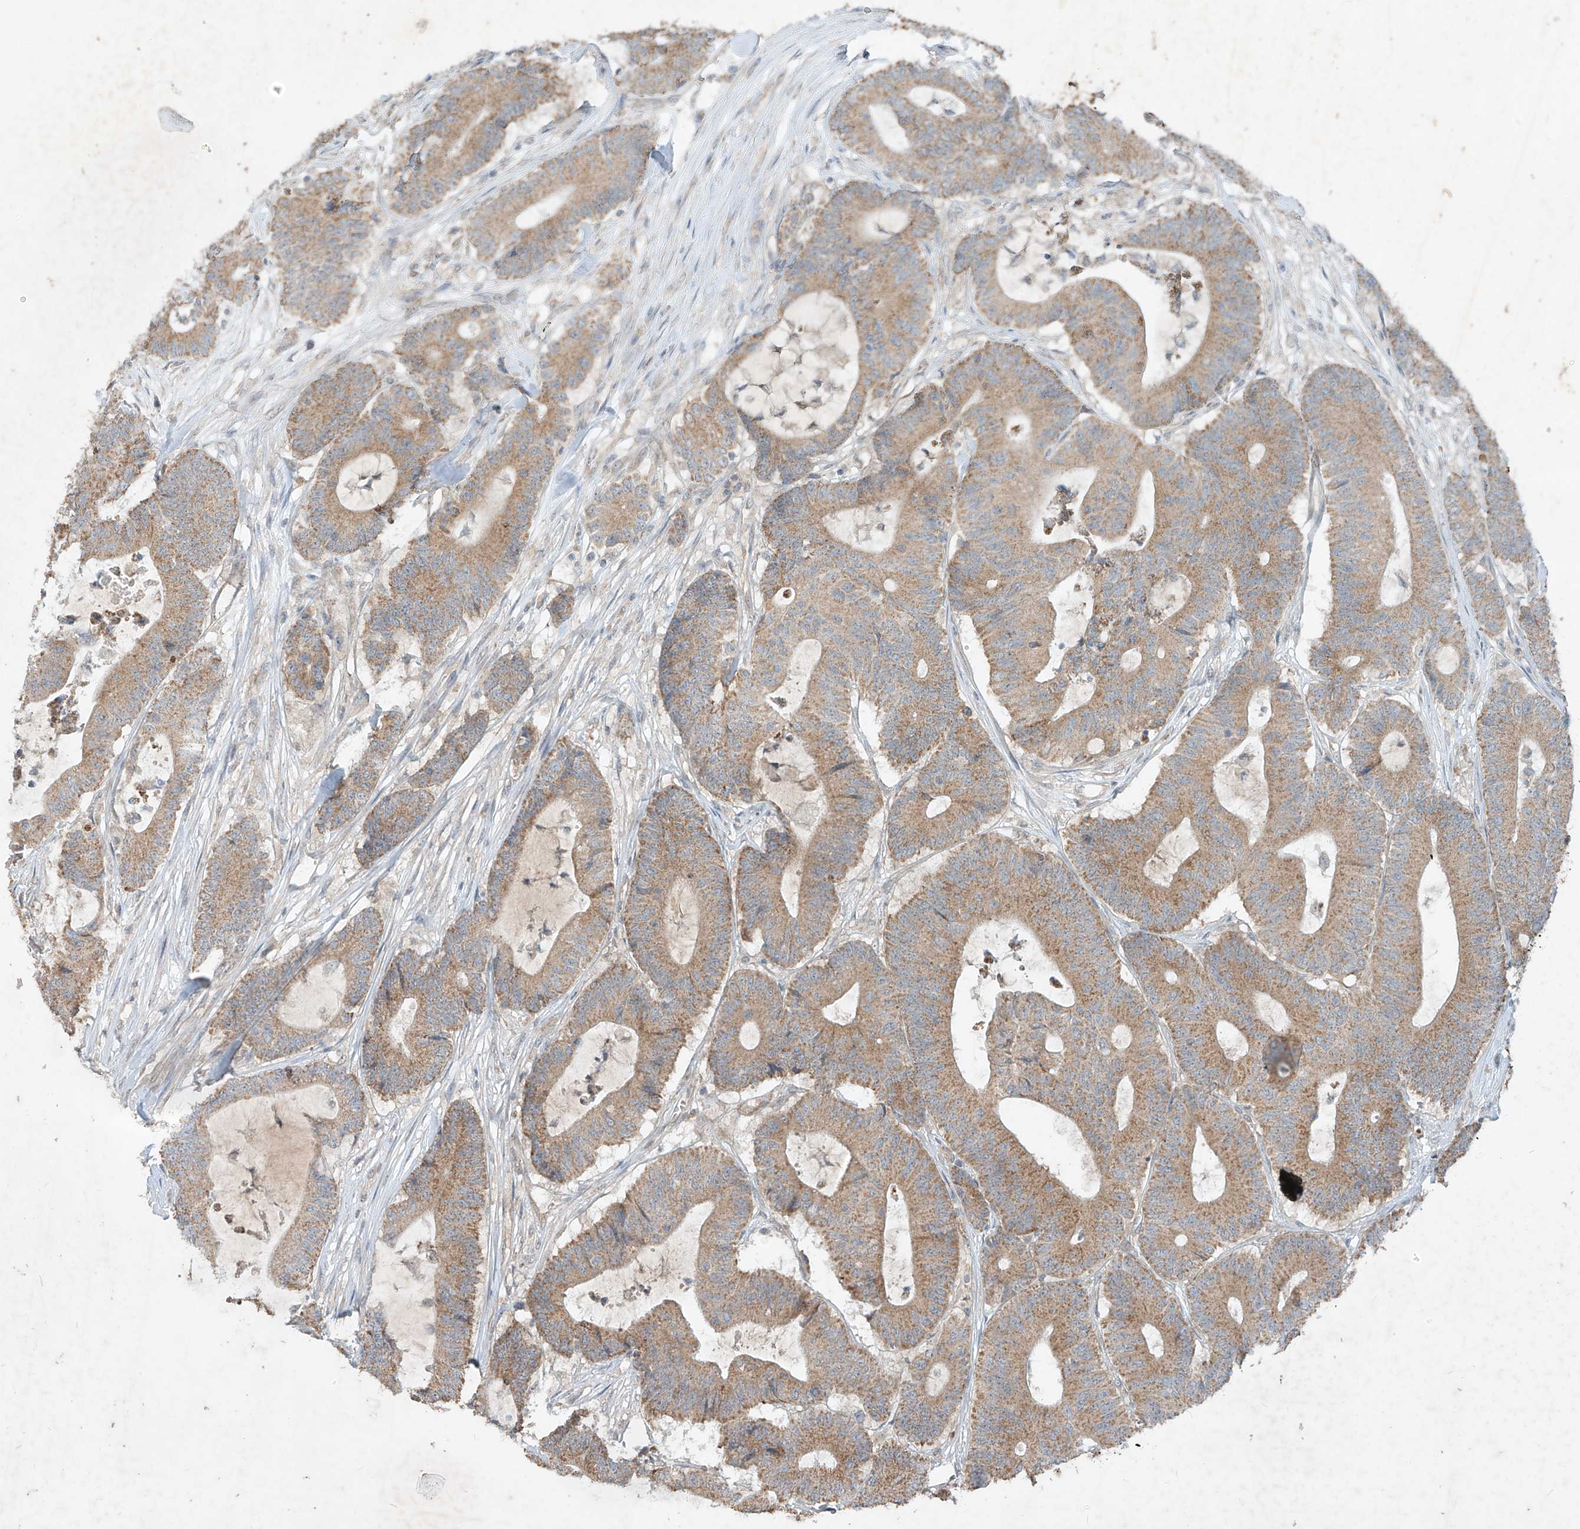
{"staining": {"intensity": "moderate", "quantity": ">75%", "location": "cytoplasmic/membranous"}, "tissue": "colorectal cancer", "cell_type": "Tumor cells", "image_type": "cancer", "snomed": [{"axis": "morphology", "description": "Adenocarcinoma, NOS"}, {"axis": "topography", "description": "Colon"}], "caption": "Moderate cytoplasmic/membranous positivity for a protein is appreciated in about >75% of tumor cells of colorectal cancer (adenocarcinoma) using immunohistochemistry.", "gene": "MTUS2", "patient": {"sex": "female", "age": 84}}